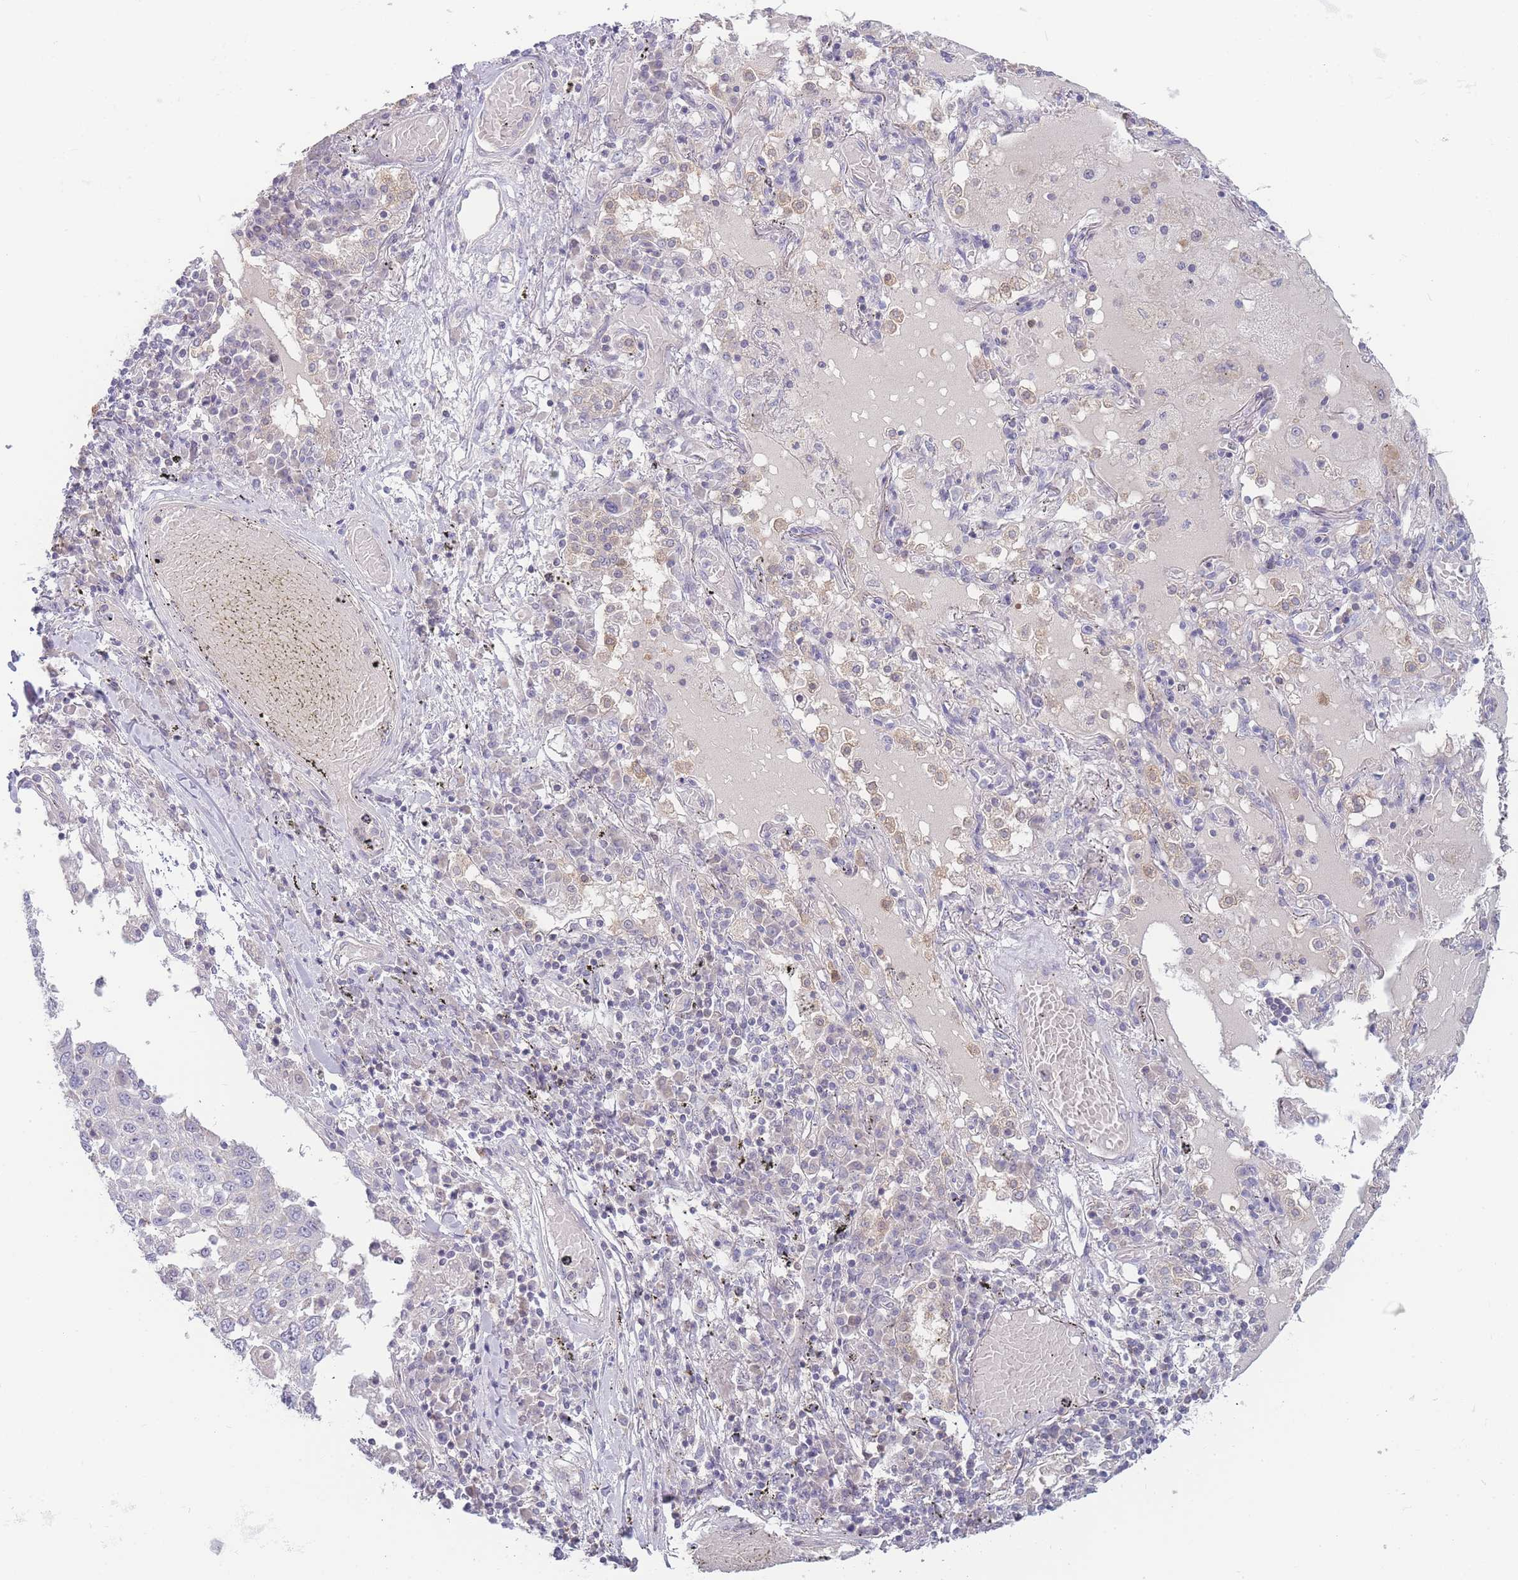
{"staining": {"intensity": "negative", "quantity": "none", "location": "none"}, "tissue": "lung cancer", "cell_type": "Tumor cells", "image_type": "cancer", "snomed": [{"axis": "morphology", "description": "Squamous cell carcinoma, NOS"}, {"axis": "topography", "description": "Lung"}], "caption": "The immunohistochemistry (IHC) photomicrograph has no significant expression in tumor cells of lung cancer tissue.", "gene": "SPHKAP", "patient": {"sex": "male", "age": 65}}